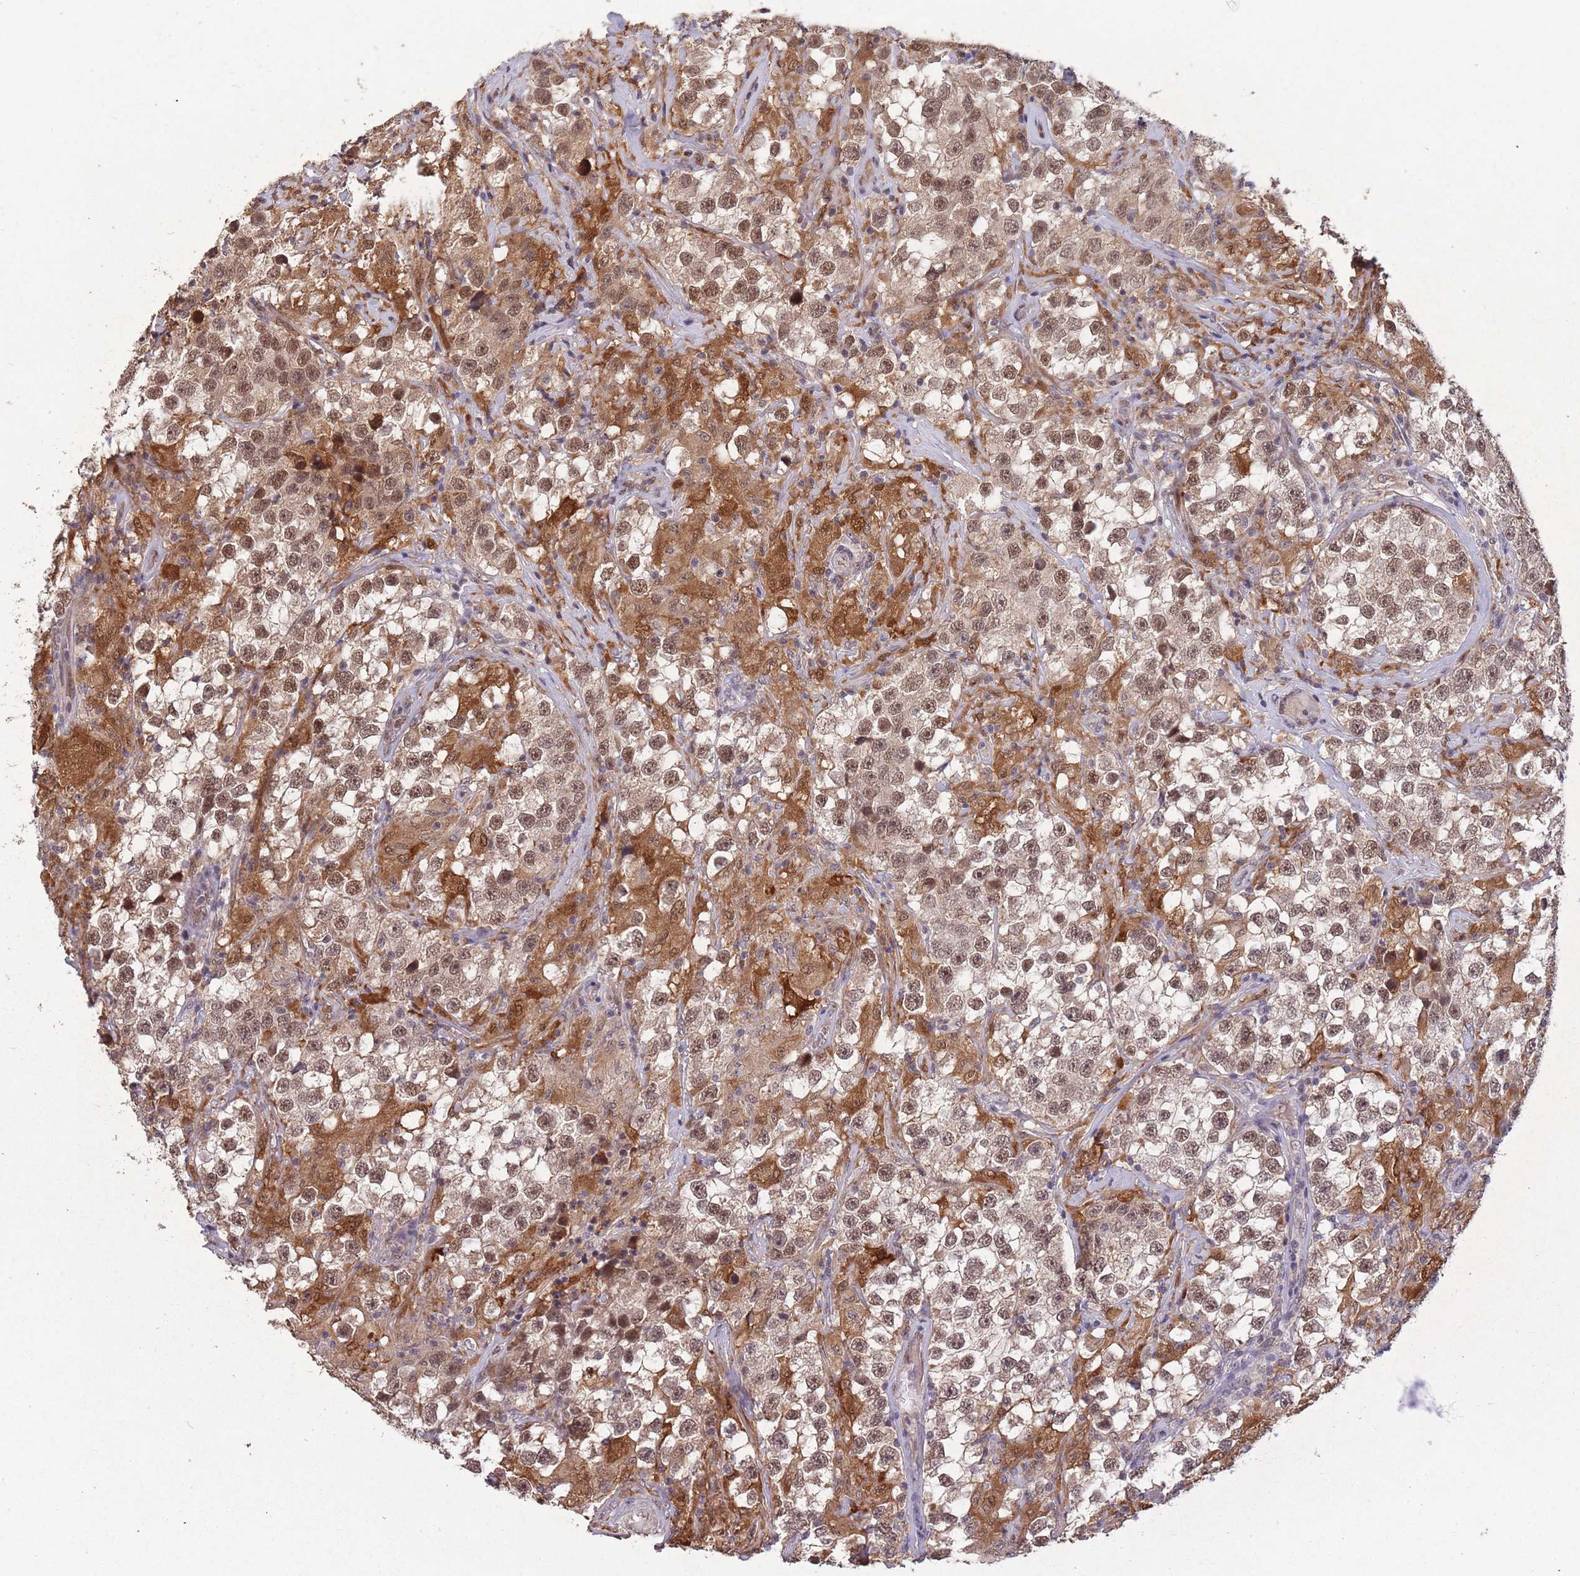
{"staining": {"intensity": "moderate", "quantity": ">75%", "location": "nuclear"}, "tissue": "testis cancer", "cell_type": "Tumor cells", "image_type": "cancer", "snomed": [{"axis": "morphology", "description": "Seminoma, NOS"}, {"axis": "topography", "description": "Testis"}], "caption": "Moderate nuclear positivity for a protein is identified in about >75% of tumor cells of testis cancer using immunohistochemistry (IHC).", "gene": "ZNF639", "patient": {"sex": "male", "age": 46}}